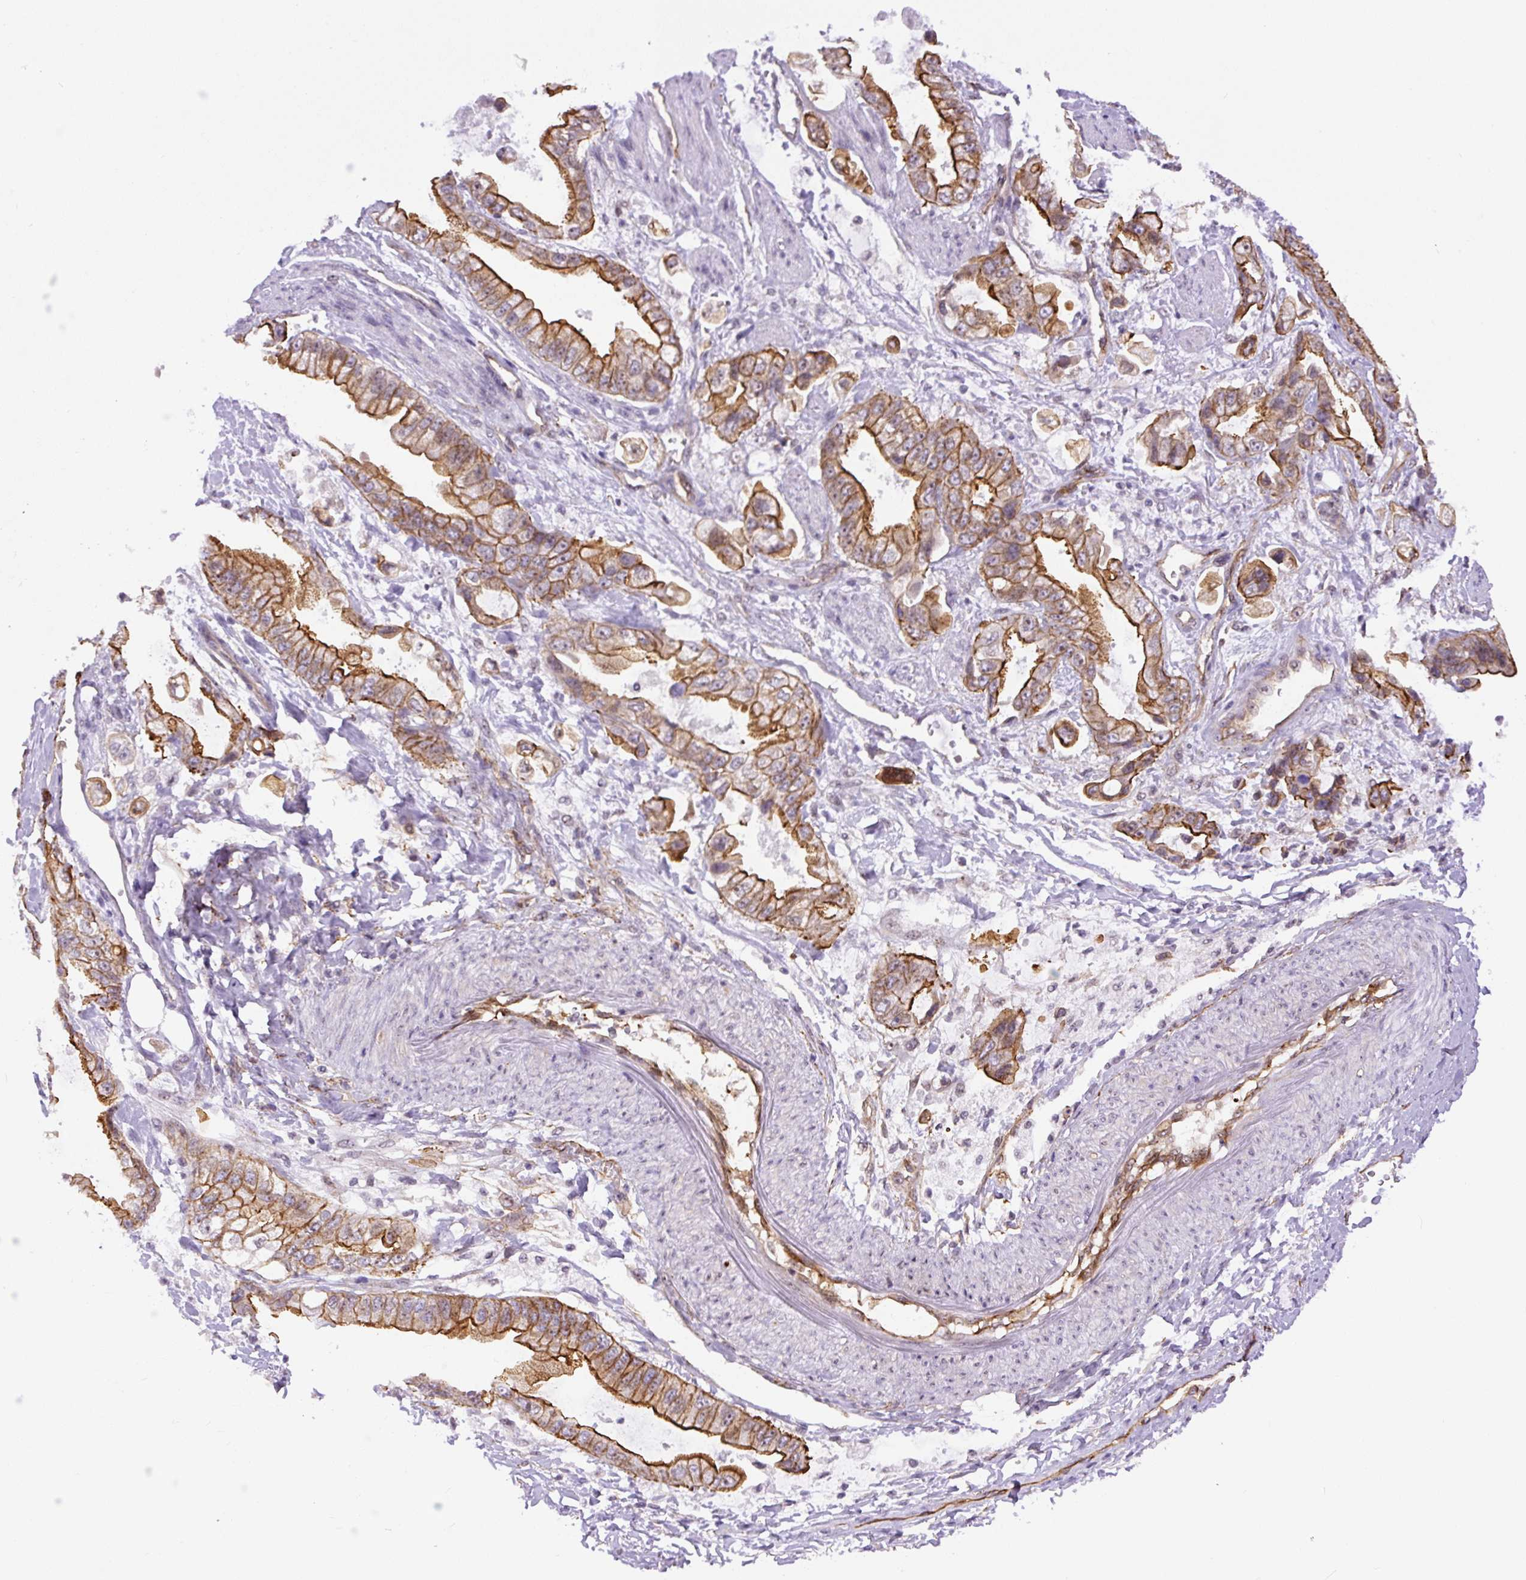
{"staining": {"intensity": "strong", "quantity": "25%-75%", "location": "cytoplasmic/membranous"}, "tissue": "stomach cancer", "cell_type": "Tumor cells", "image_type": "cancer", "snomed": [{"axis": "morphology", "description": "Adenocarcinoma, NOS"}, {"axis": "topography", "description": "Stomach"}], "caption": "Protein analysis of adenocarcinoma (stomach) tissue reveals strong cytoplasmic/membranous staining in approximately 25%-75% of tumor cells. (brown staining indicates protein expression, while blue staining denotes nuclei).", "gene": "MYO5C", "patient": {"sex": "male", "age": 62}}